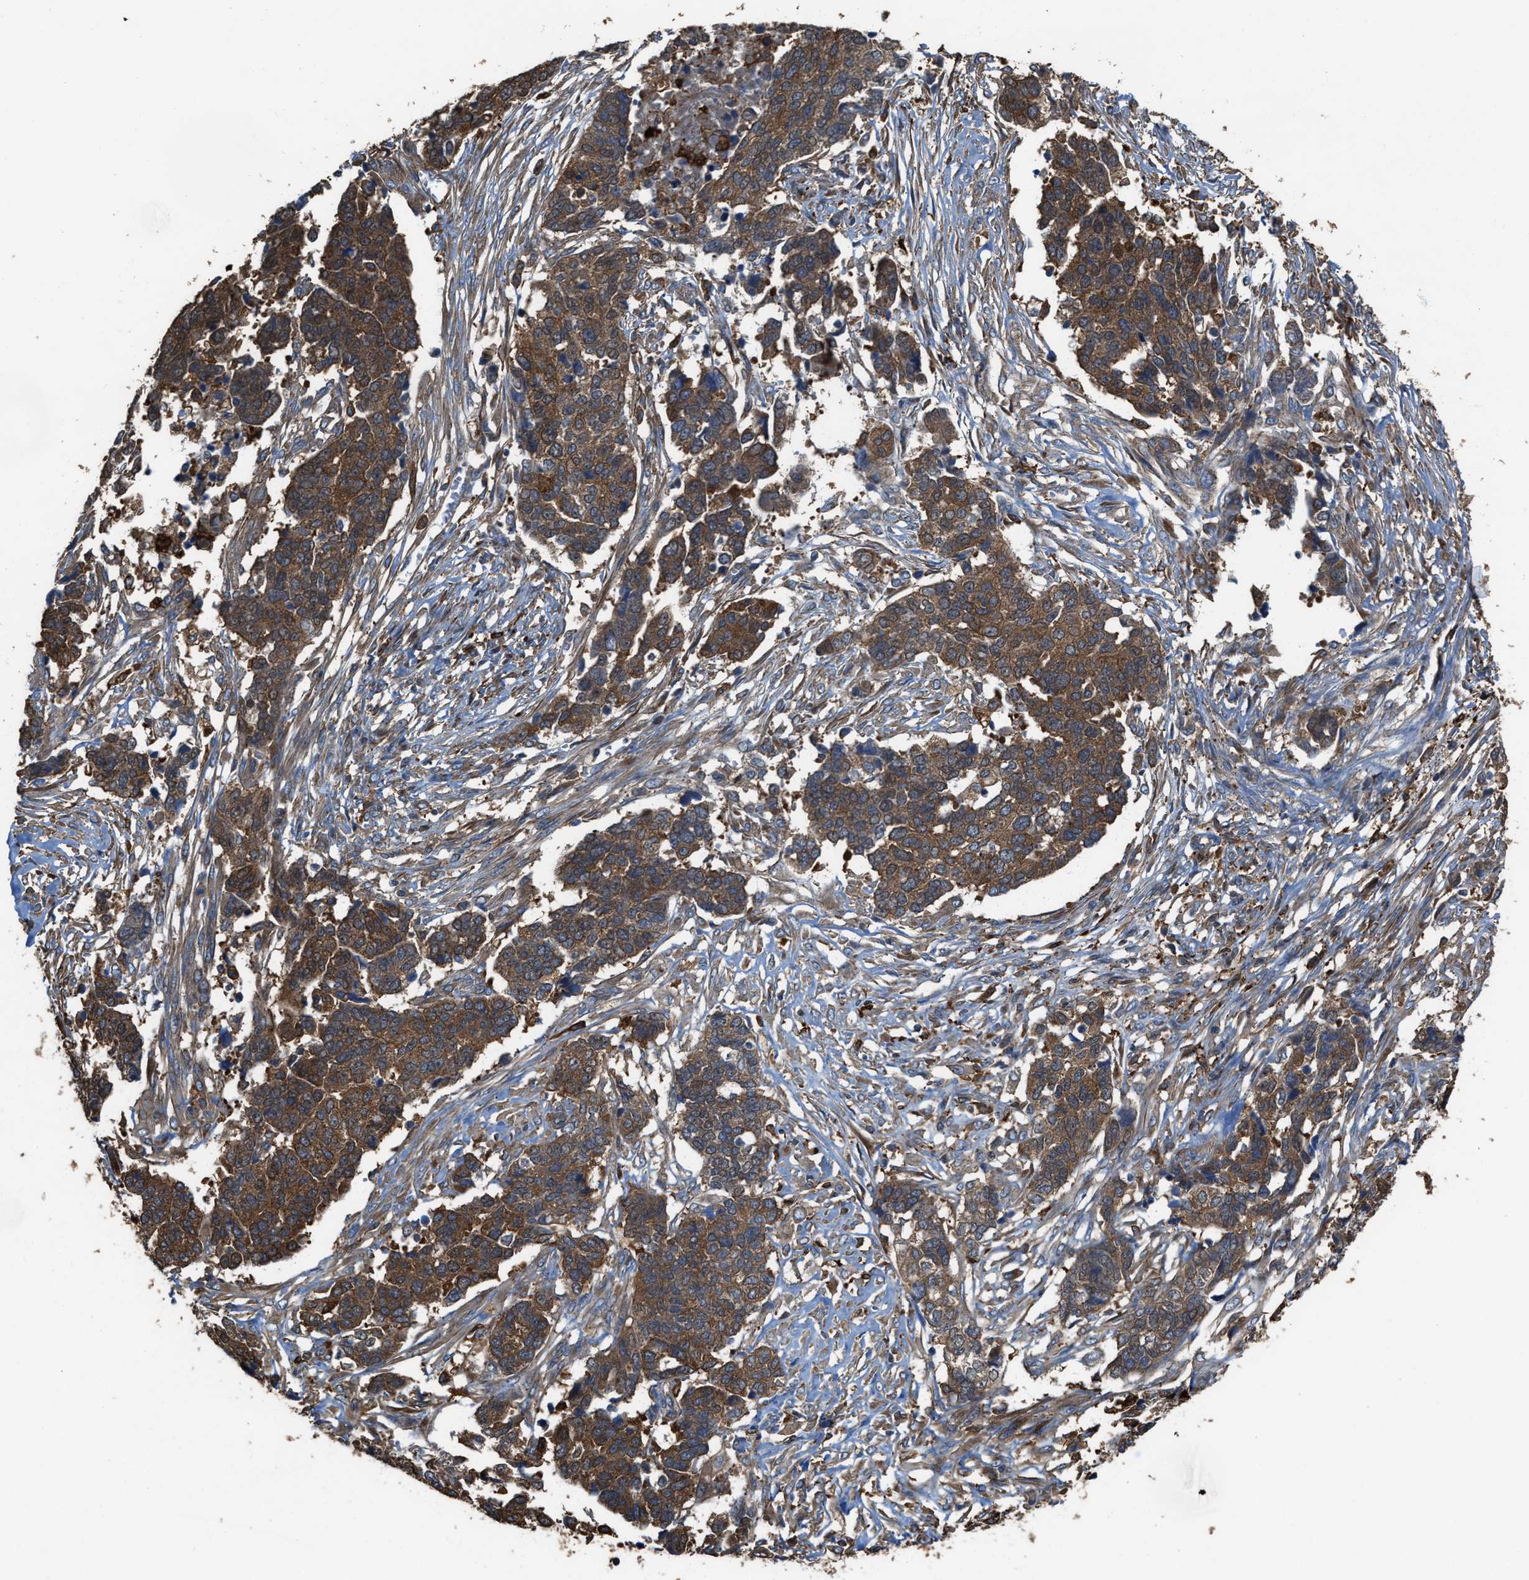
{"staining": {"intensity": "strong", "quantity": ">75%", "location": "cytoplasmic/membranous"}, "tissue": "ovarian cancer", "cell_type": "Tumor cells", "image_type": "cancer", "snomed": [{"axis": "morphology", "description": "Cystadenocarcinoma, serous, NOS"}, {"axis": "topography", "description": "Ovary"}], "caption": "Protein staining of ovarian serous cystadenocarcinoma tissue exhibits strong cytoplasmic/membranous expression in approximately >75% of tumor cells.", "gene": "ATIC", "patient": {"sex": "female", "age": 44}}